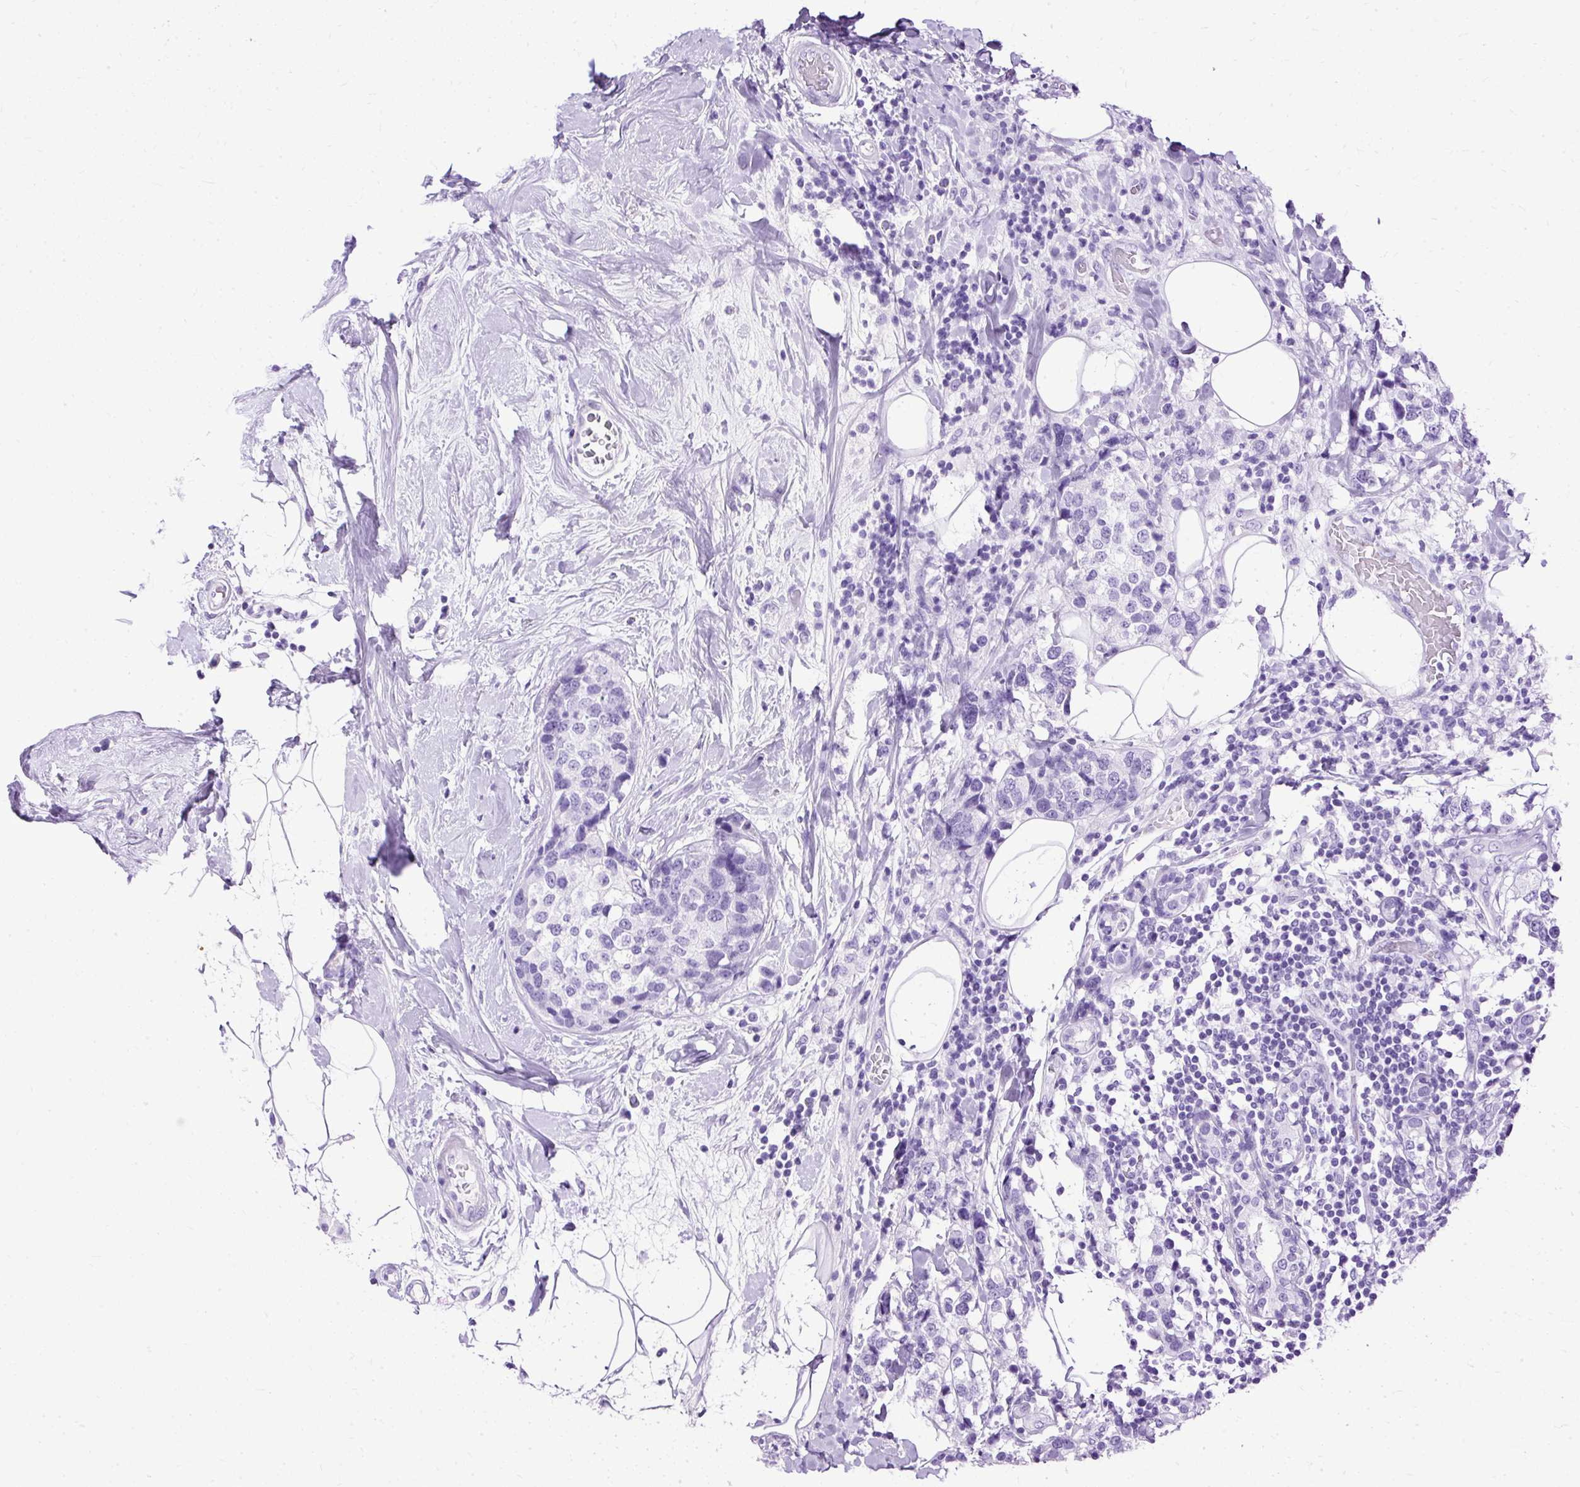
{"staining": {"intensity": "negative", "quantity": "none", "location": "none"}, "tissue": "breast cancer", "cell_type": "Tumor cells", "image_type": "cancer", "snomed": [{"axis": "morphology", "description": "Lobular carcinoma"}, {"axis": "topography", "description": "Breast"}], "caption": "Immunohistochemistry of human breast cancer displays no positivity in tumor cells.", "gene": "SLC8A2", "patient": {"sex": "female", "age": 59}}